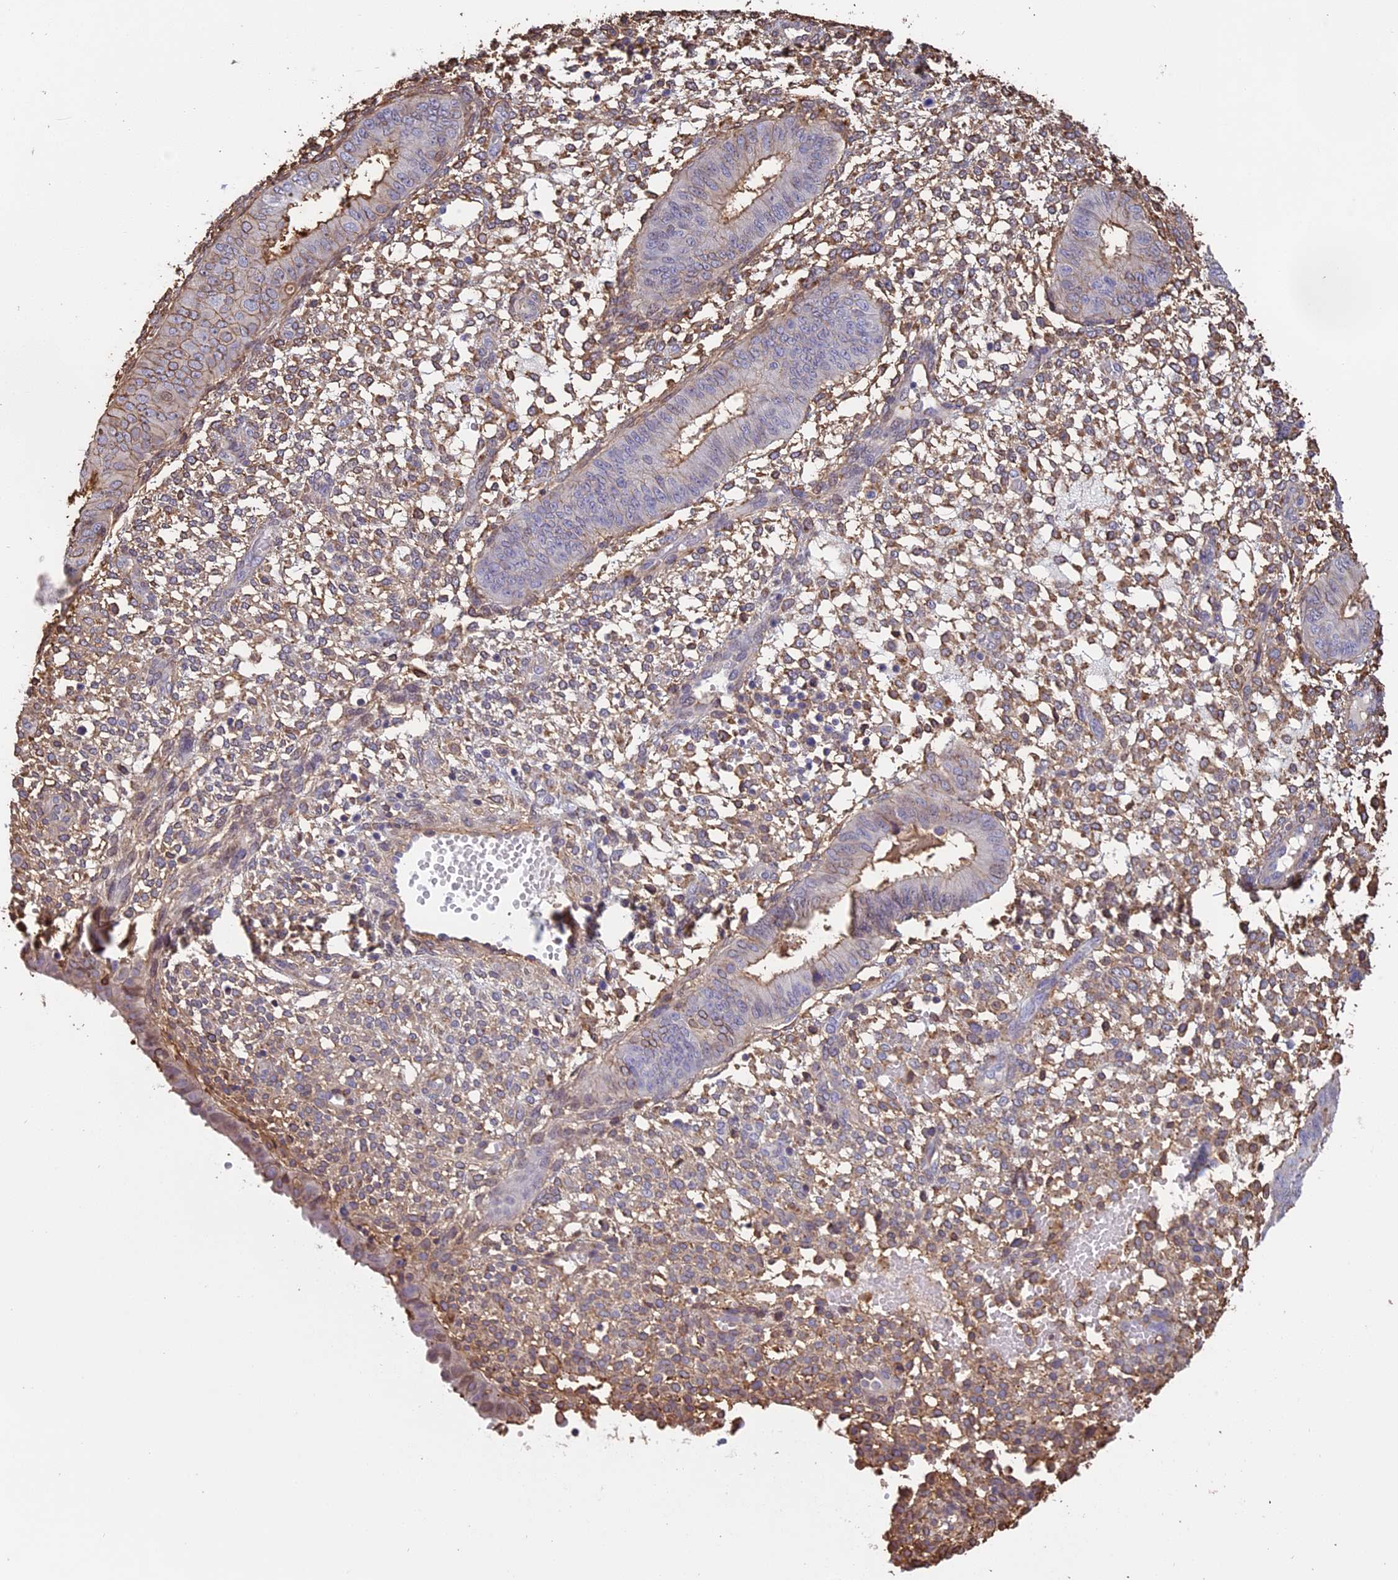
{"staining": {"intensity": "moderate", "quantity": ">75%", "location": "cytoplasmic/membranous"}, "tissue": "endometrium", "cell_type": "Cells in endometrial stroma", "image_type": "normal", "snomed": [{"axis": "morphology", "description": "Normal tissue, NOS"}, {"axis": "topography", "description": "Endometrium"}], "caption": "This histopathology image shows IHC staining of normal human endometrium, with medium moderate cytoplasmic/membranous positivity in approximately >75% of cells in endometrial stroma.", "gene": "TMEM255B", "patient": {"sex": "female", "age": 49}}